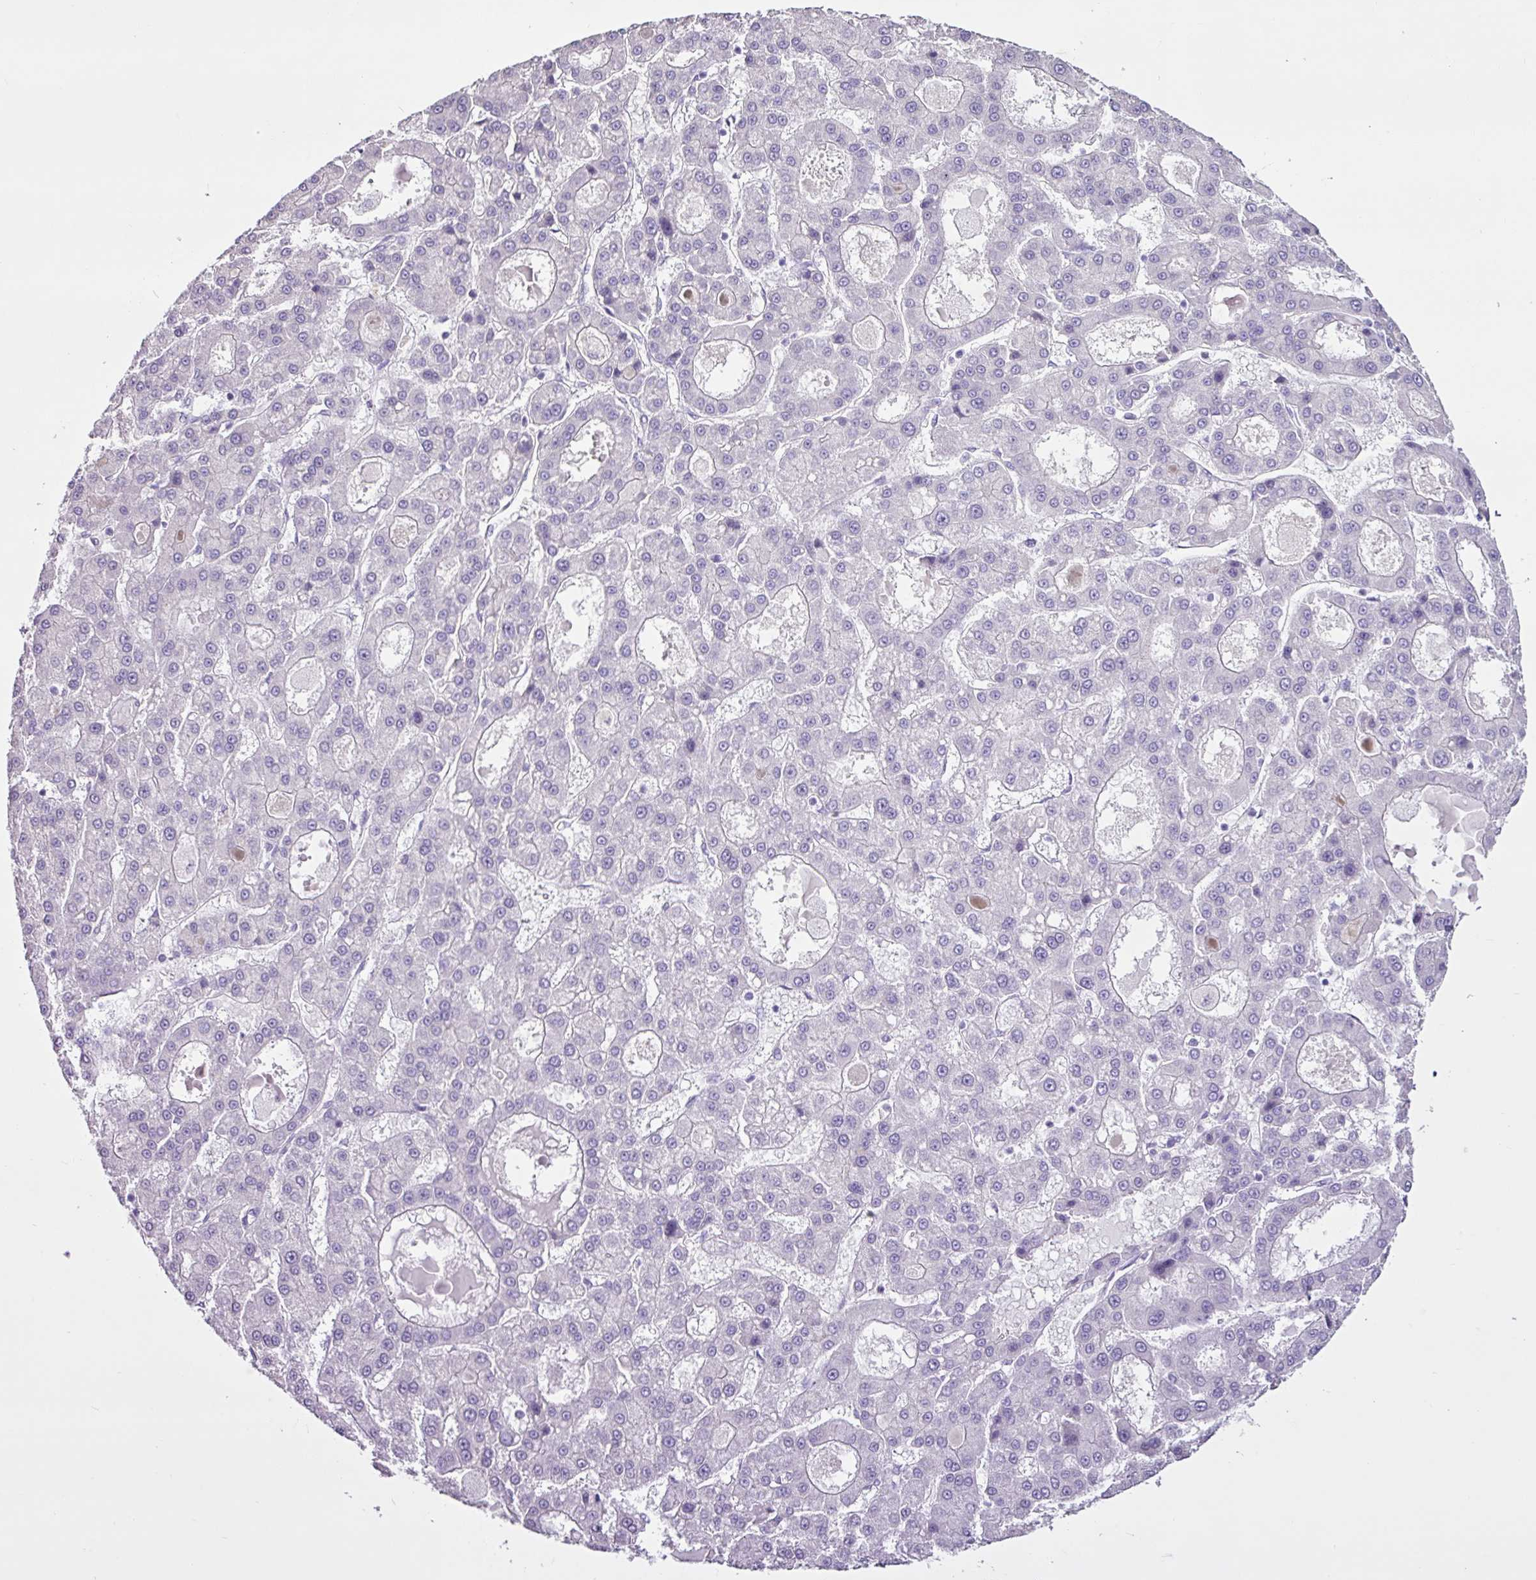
{"staining": {"intensity": "negative", "quantity": "none", "location": "none"}, "tissue": "liver cancer", "cell_type": "Tumor cells", "image_type": "cancer", "snomed": [{"axis": "morphology", "description": "Carcinoma, Hepatocellular, NOS"}, {"axis": "topography", "description": "Liver"}], "caption": "Immunohistochemistry (IHC) image of neoplastic tissue: human hepatocellular carcinoma (liver) stained with DAB (3,3'-diaminobenzidine) reveals no significant protein staining in tumor cells. The staining is performed using DAB (3,3'-diaminobenzidine) brown chromogen with nuclei counter-stained in using hematoxylin.", "gene": "PGR", "patient": {"sex": "male", "age": 70}}